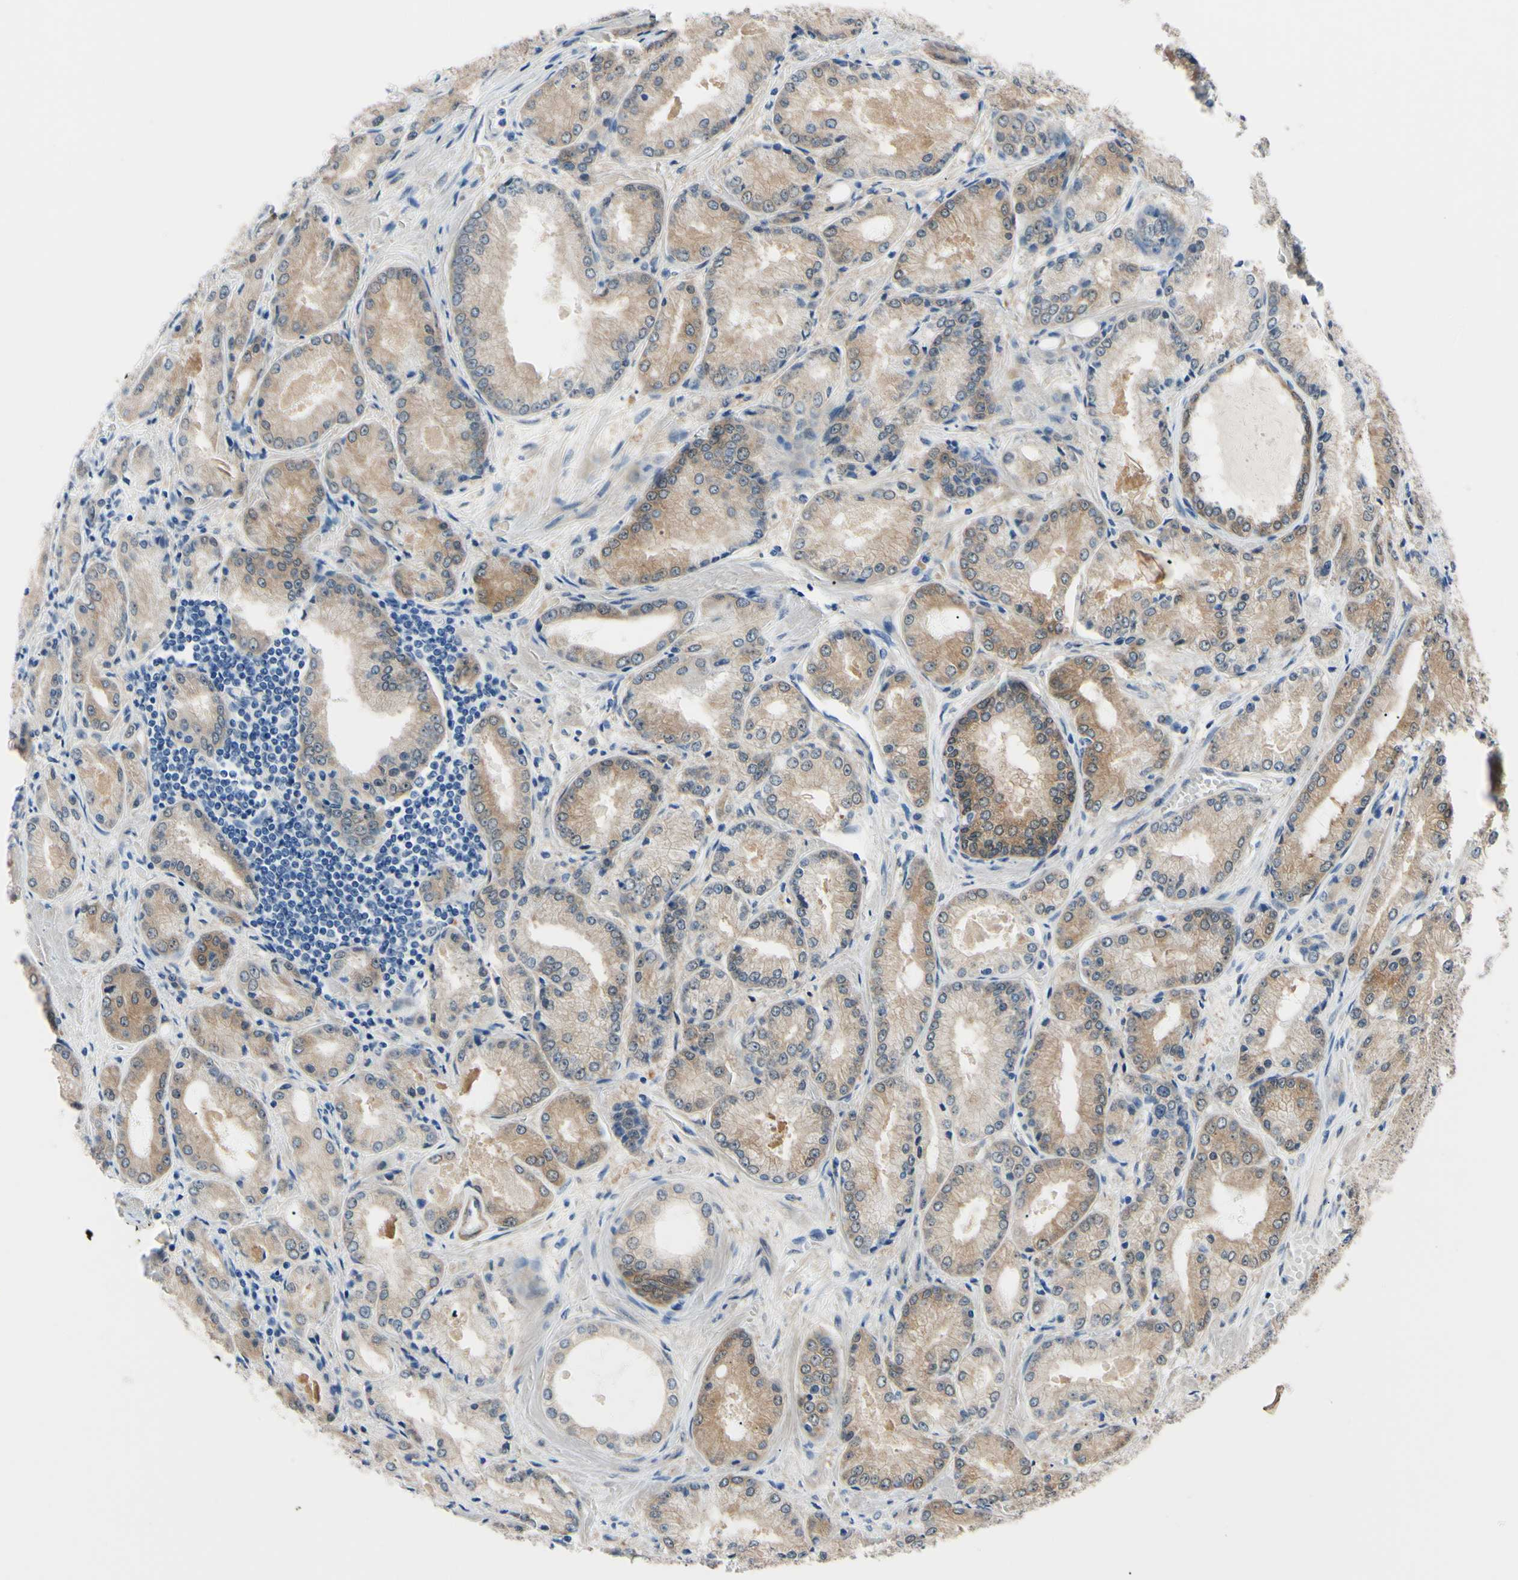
{"staining": {"intensity": "moderate", "quantity": "<25%", "location": "cytoplasmic/membranous"}, "tissue": "prostate cancer", "cell_type": "Tumor cells", "image_type": "cancer", "snomed": [{"axis": "morphology", "description": "Adenocarcinoma, High grade"}, {"axis": "topography", "description": "Prostate"}], "caption": "Moderate cytoplasmic/membranous staining for a protein is identified in approximately <25% of tumor cells of prostate cancer using immunohistochemistry (IHC).", "gene": "NOL3", "patient": {"sex": "male", "age": 59}}